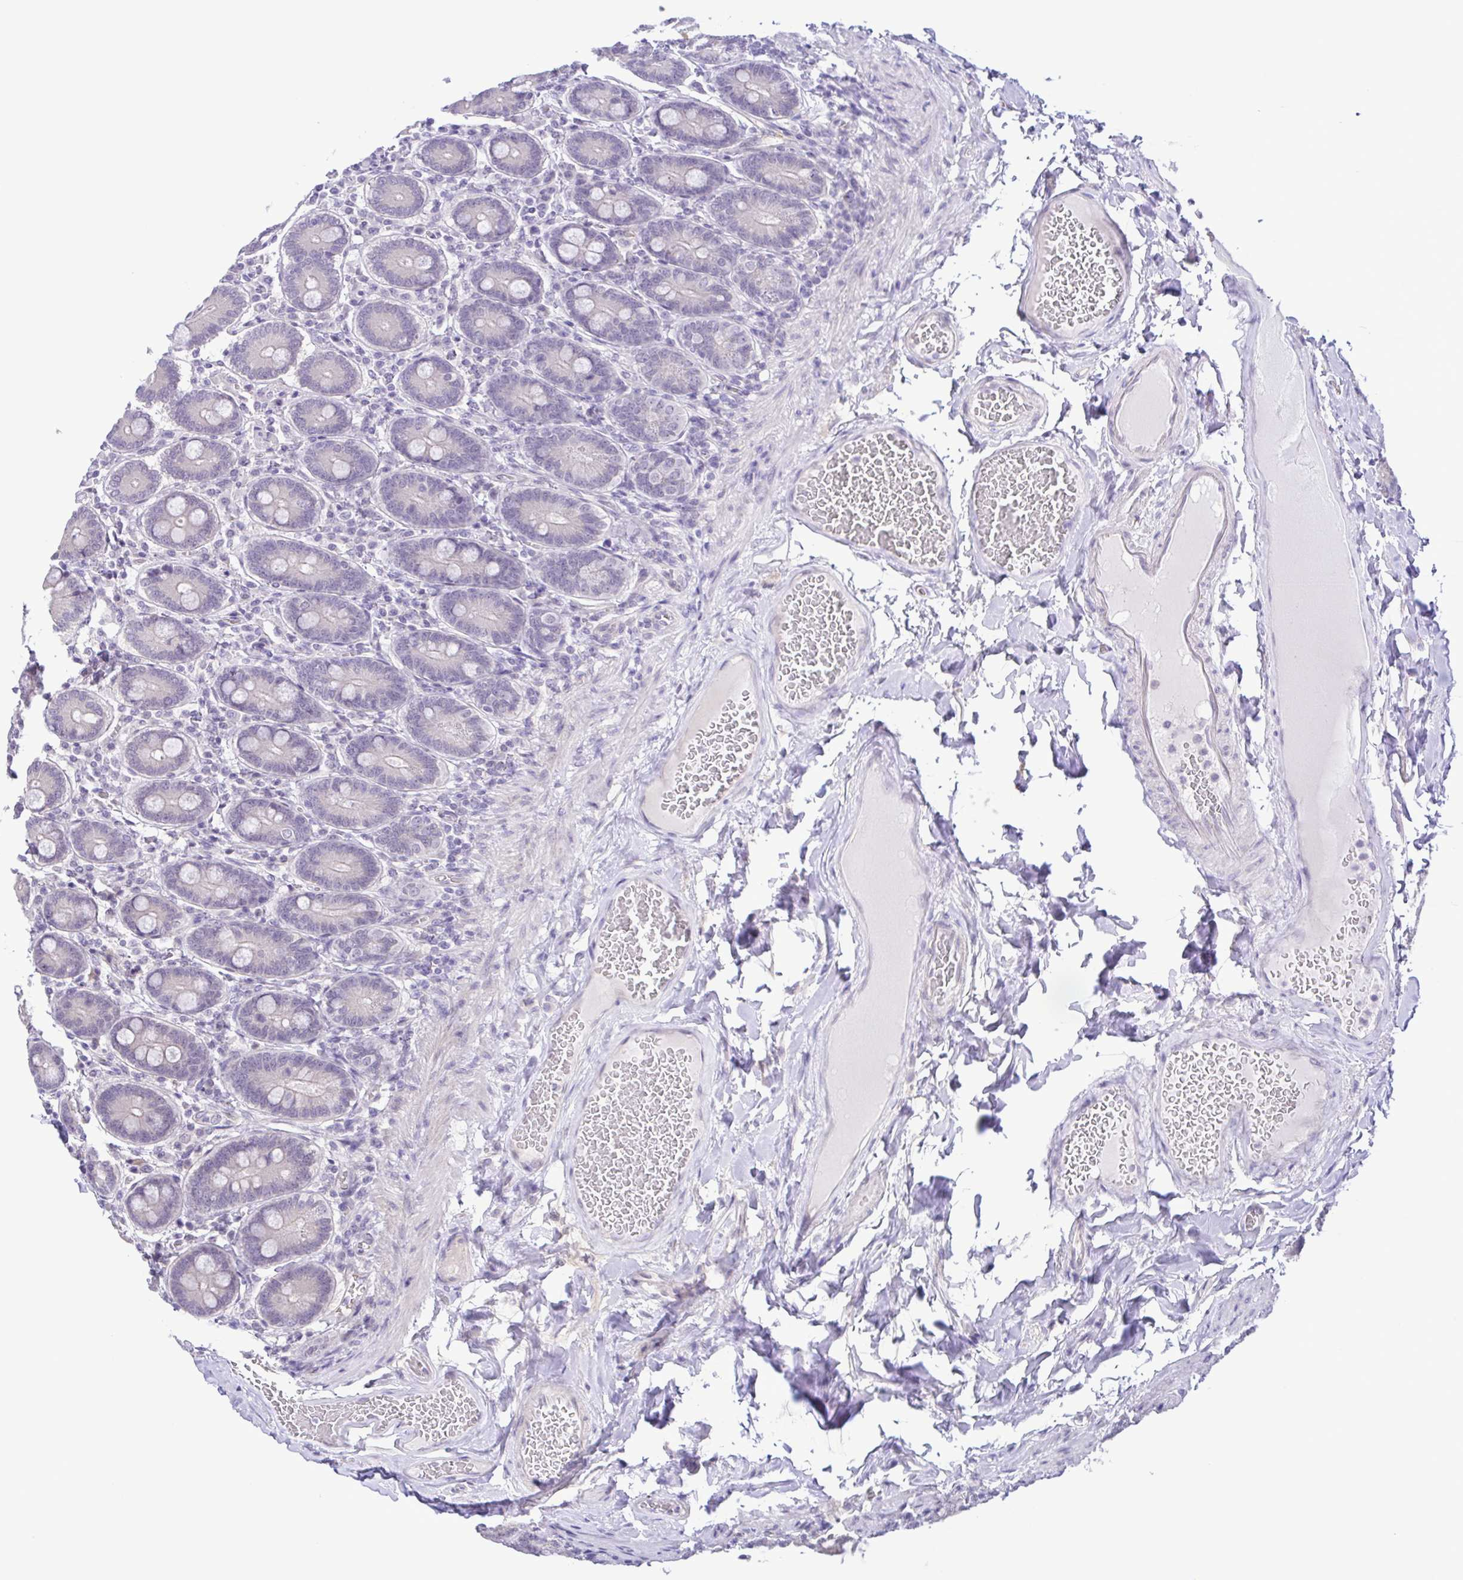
{"staining": {"intensity": "negative", "quantity": "none", "location": "none"}, "tissue": "duodenum", "cell_type": "Glandular cells", "image_type": "normal", "snomed": [{"axis": "morphology", "description": "Normal tissue, NOS"}, {"axis": "topography", "description": "Duodenum"}], "caption": "Immunohistochemical staining of normal human duodenum exhibits no significant expression in glandular cells. (DAB IHC with hematoxylin counter stain).", "gene": "IL1RN", "patient": {"sex": "female", "age": 62}}